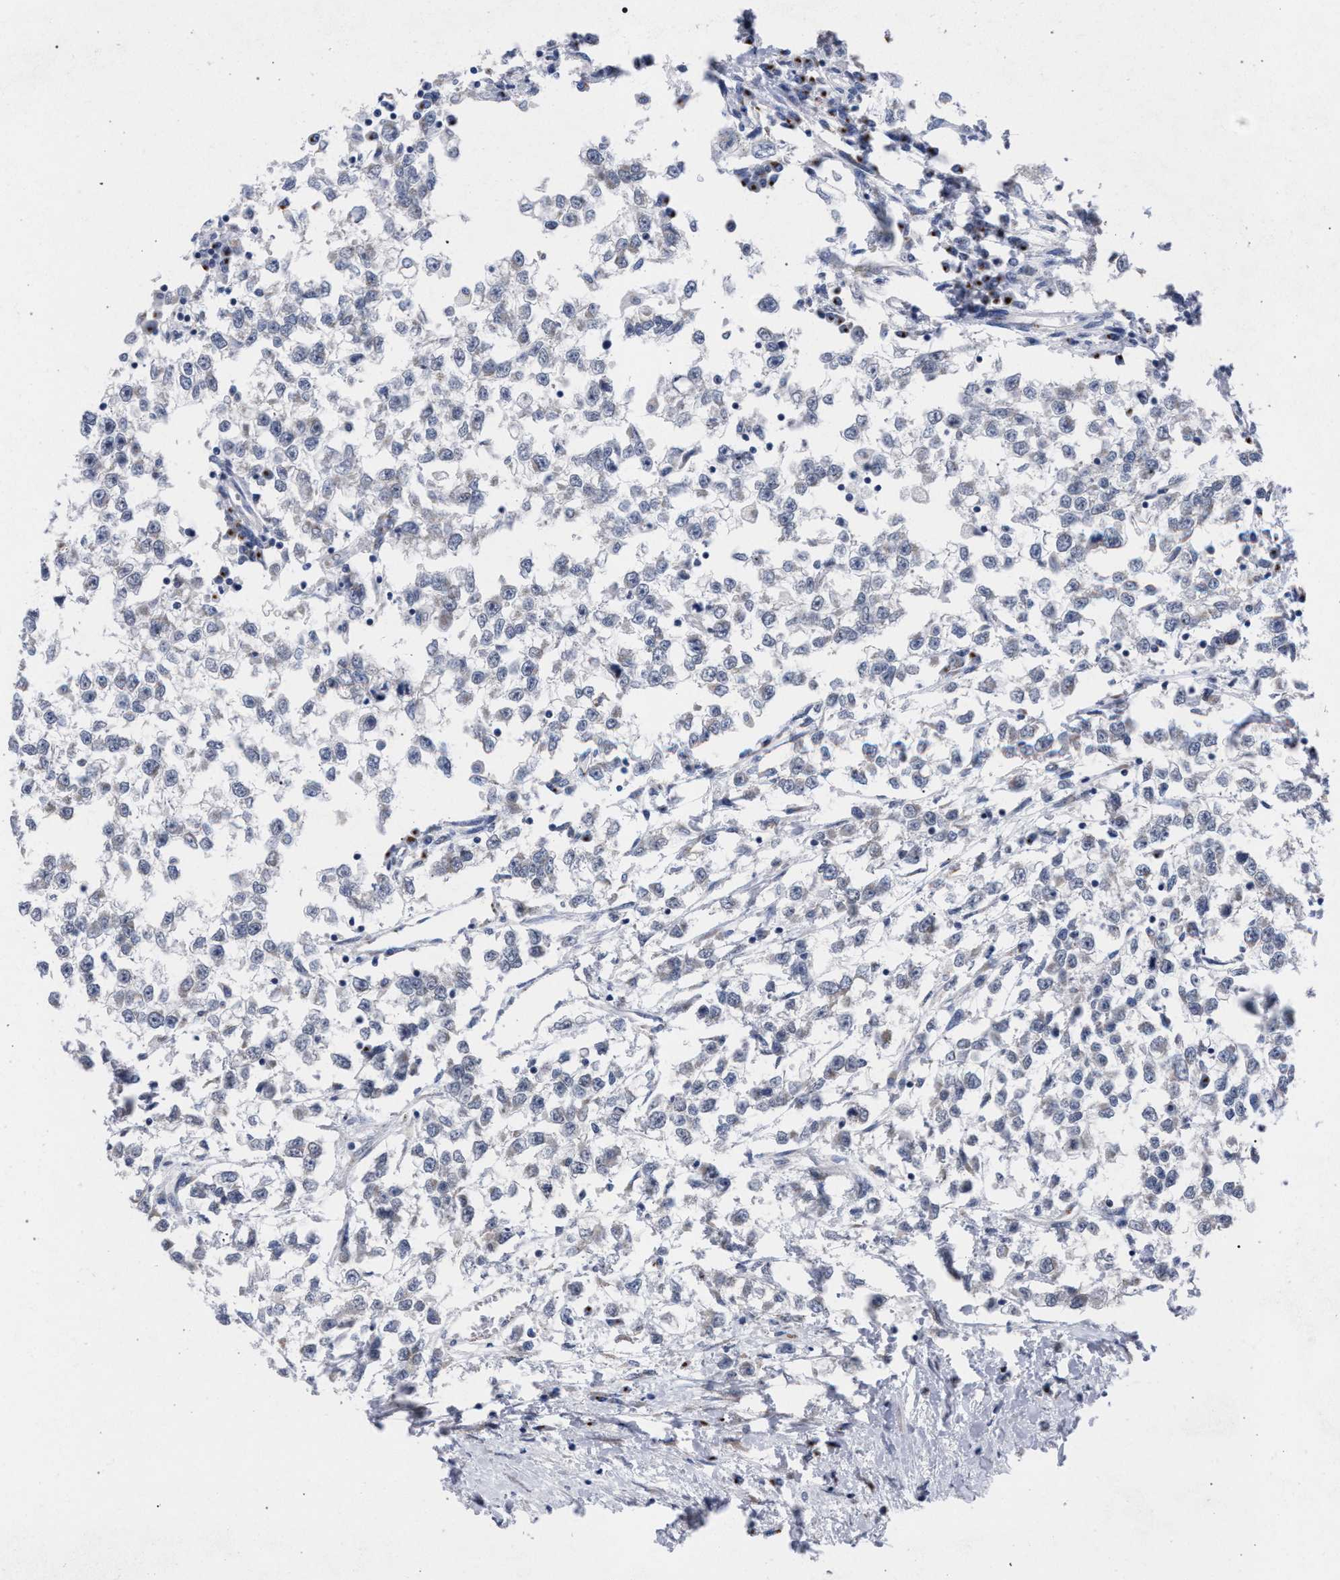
{"staining": {"intensity": "negative", "quantity": "none", "location": "none"}, "tissue": "testis cancer", "cell_type": "Tumor cells", "image_type": "cancer", "snomed": [{"axis": "morphology", "description": "Seminoma, NOS"}, {"axis": "morphology", "description": "Carcinoma, Embryonal, NOS"}, {"axis": "topography", "description": "Testis"}], "caption": "The image displays no significant expression in tumor cells of testis cancer (embryonal carcinoma). (DAB (3,3'-diaminobenzidine) IHC visualized using brightfield microscopy, high magnification).", "gene": "GOLGA2", "patient": {"sex": "male", "age": 51}}